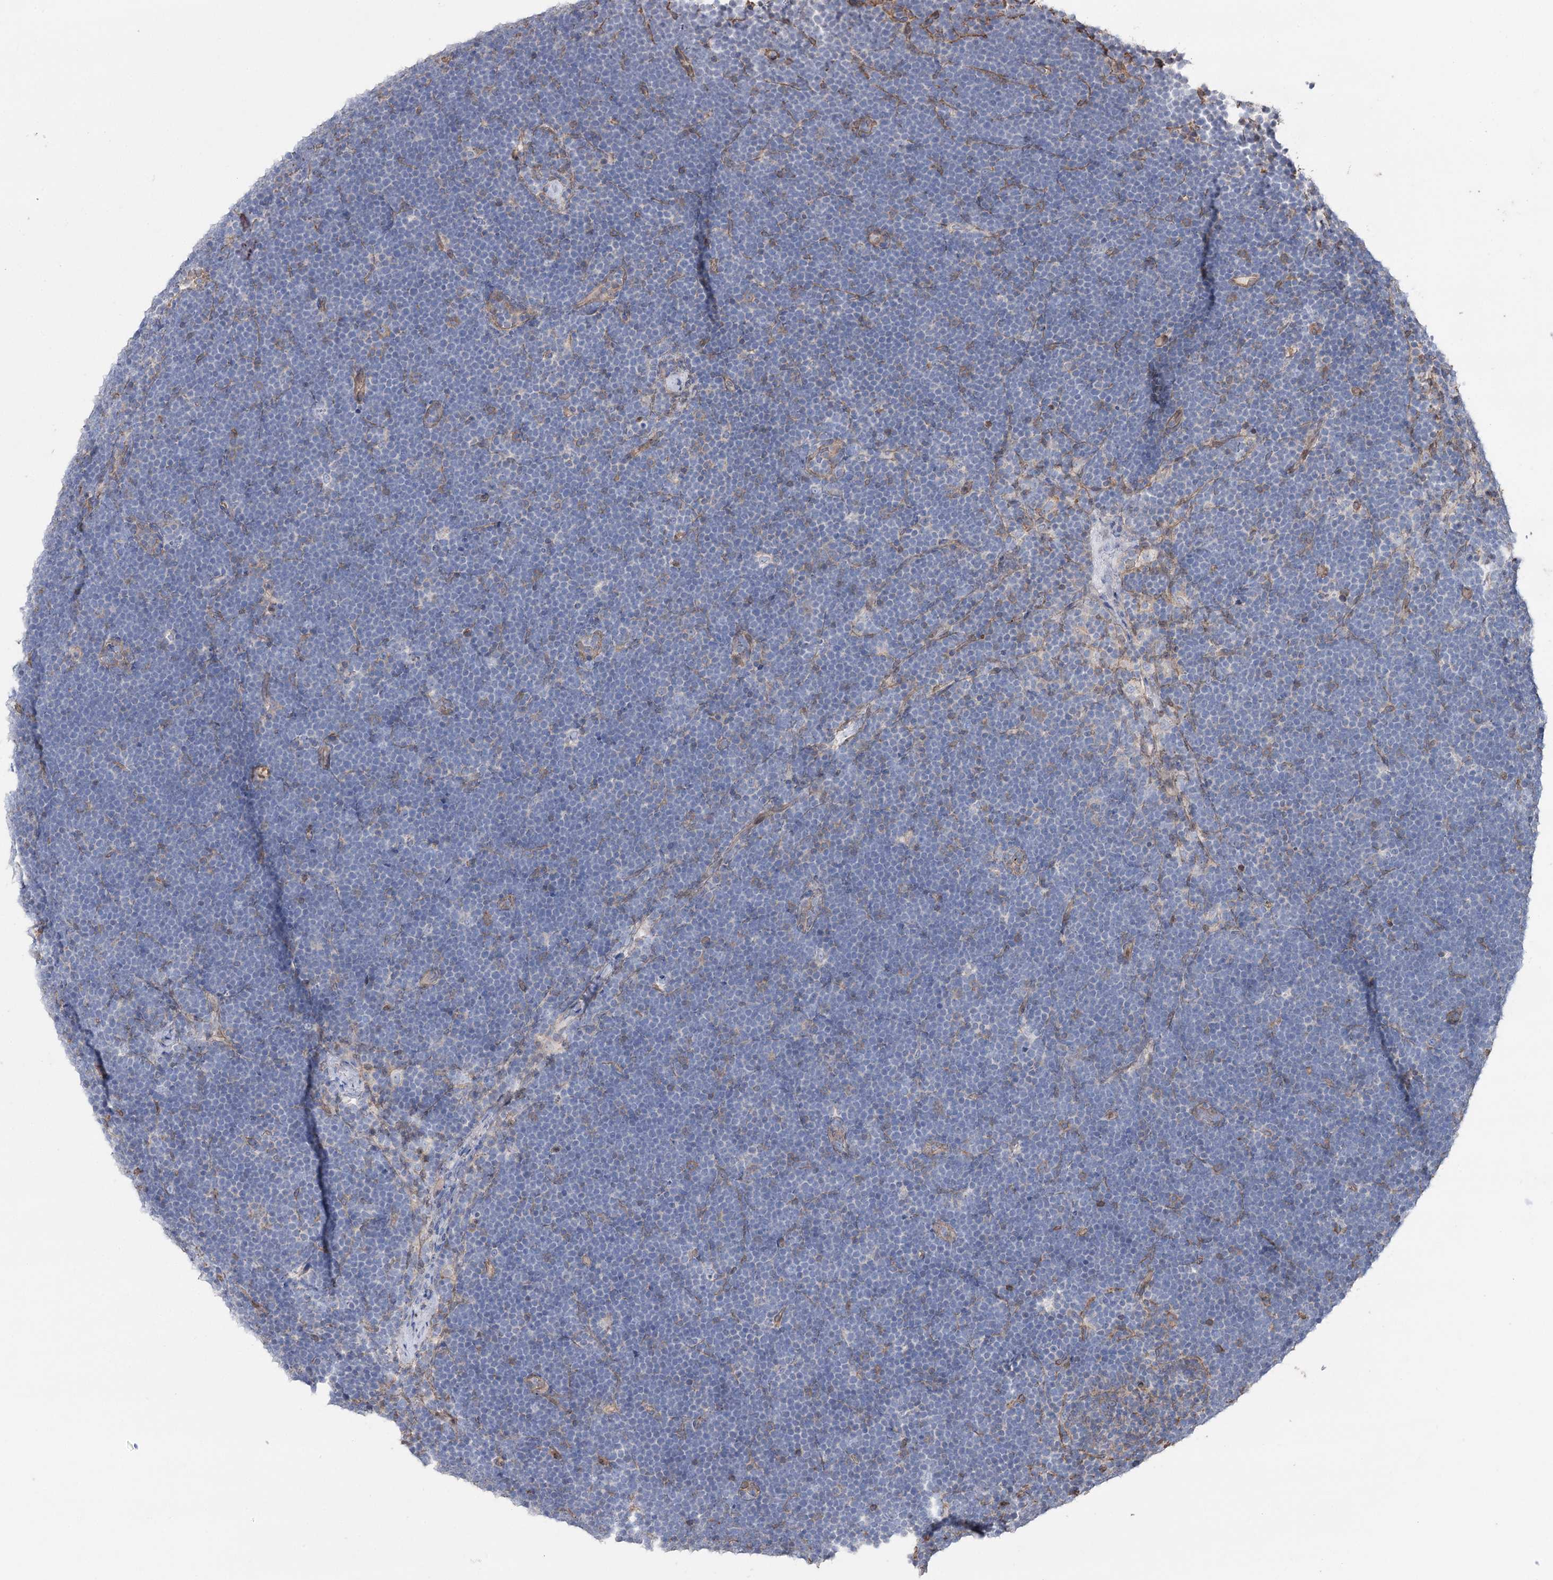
{"staining": {"intensity": "negative", "quantity": "none", "location": "none"}, "tissue": "lymphoma", "cell_type": "Tumor cells", "image_type": "cancer", "snomed": [{"axis": "morphology", "description": "Malignant lymphoma, non-Hodgkin's type, High grade"}, {"axis": "topography", "description": "Lymph node"}], "caption": "DAB immunohistochemical staining of human high-grade malignant lymphoma, non-Hodgkin's type exhibits no significant staining in tumor cells.", "gene": "FAM13B", "patient": {"sex": "male", "age": 13}}